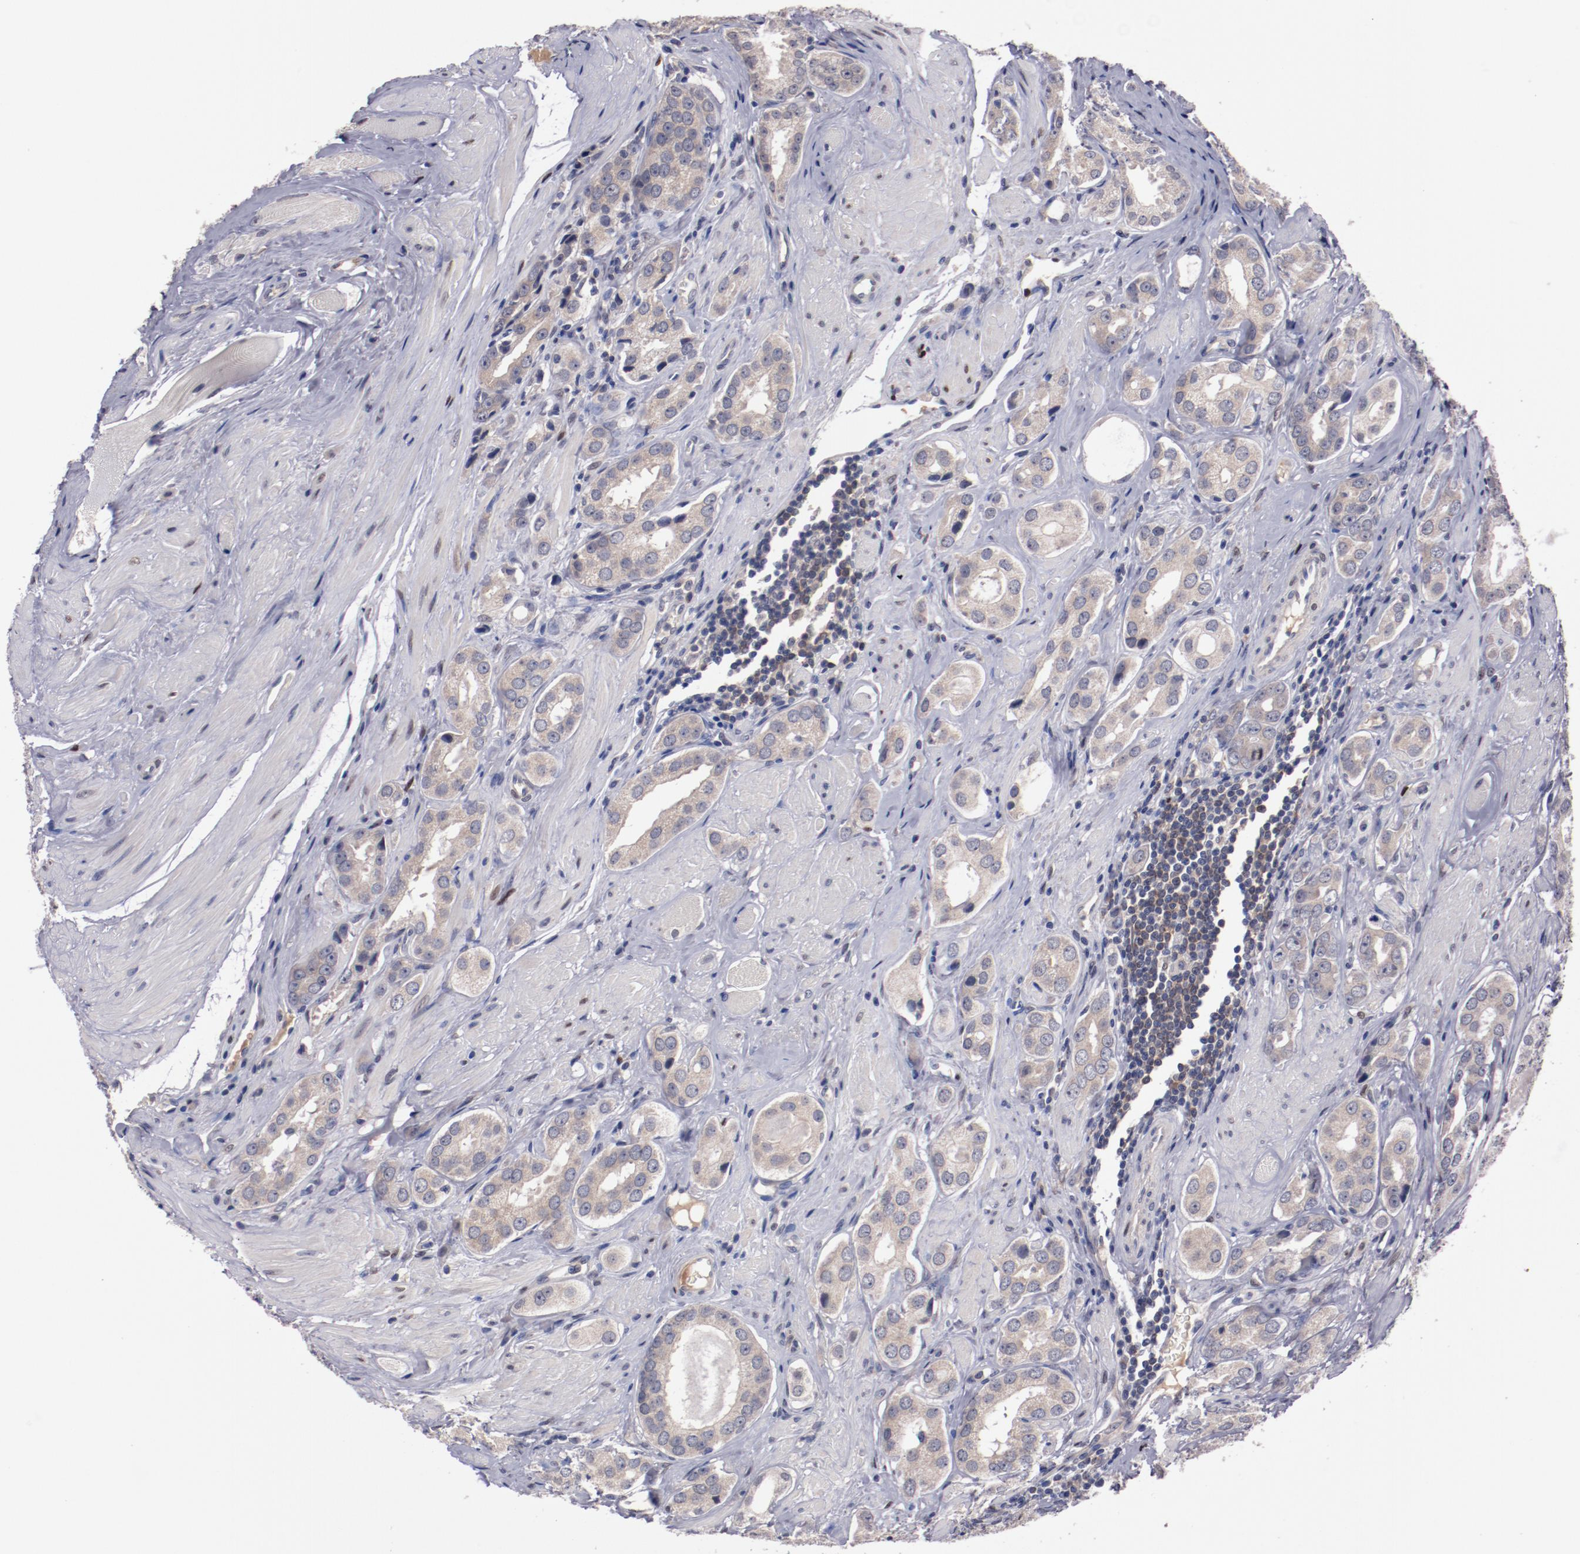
{"staining": {"intensity": "weak", "quantity": ">75%", "location": "cytoplasmic/membranous"}, "tissue": "prostate cancer", "cell_type": "Tumor cells", "image_type": "cancer", "snomed": [{"axis": "morphology", "description": "Adenocarcinoma, Medium grade"}, {"axis": "topography", "description": "Prostate"}], "caption": "High-power microscopy captured an immunohistochemistry (IHC) micrograph of prostate cancer (medium-grade adenocarcinoma), revealing weak cytoplasmic/membranous expression in about >75% of tumor cells.", "gene": "FAM81A", "patient": {"sex": "male", "age": 53}}